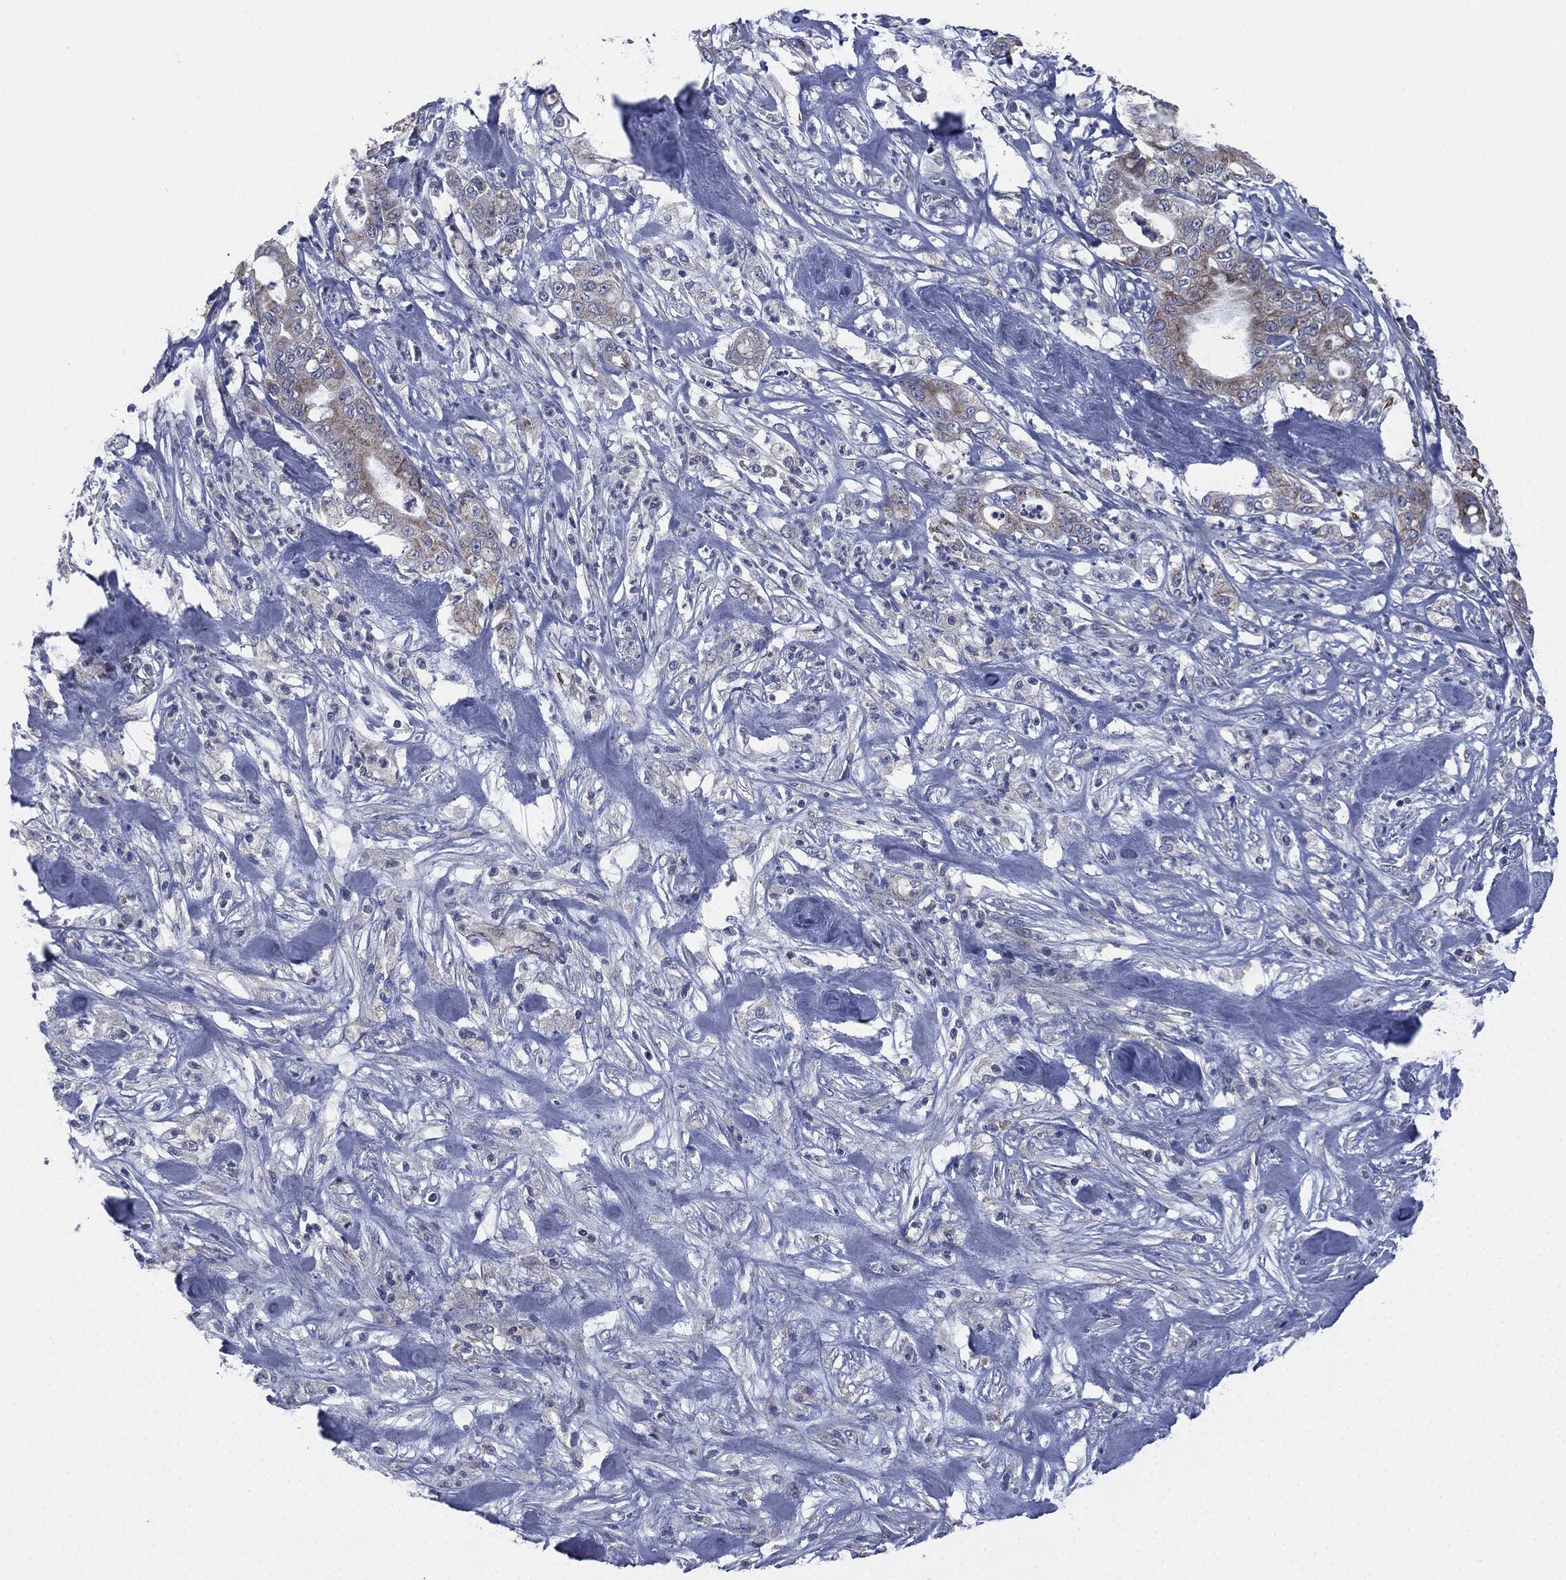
{"staining": {"intensity": "moderate", "quantity": "<25%", "location": "cytoplasmic/membranous"}, "tissue": "pancreatic cancer", "cell_type": "Tumor cells", "image_type": "cancer", "snomed": [{"axis": "morphology", "description": "Adenocarcinoma, NOS"}, {"axis": "topography", "description": "Pancreas"}], "caption": "A micrograph showing moderate cytoplasmic/membranous expression in about <25% of tumor cells in adenocarcinoma (pancreatic), as visualized by brown immunohistochemical staining.", "gene": "SIGLEC9", "patient": {"sex": "male", "age": 71}}